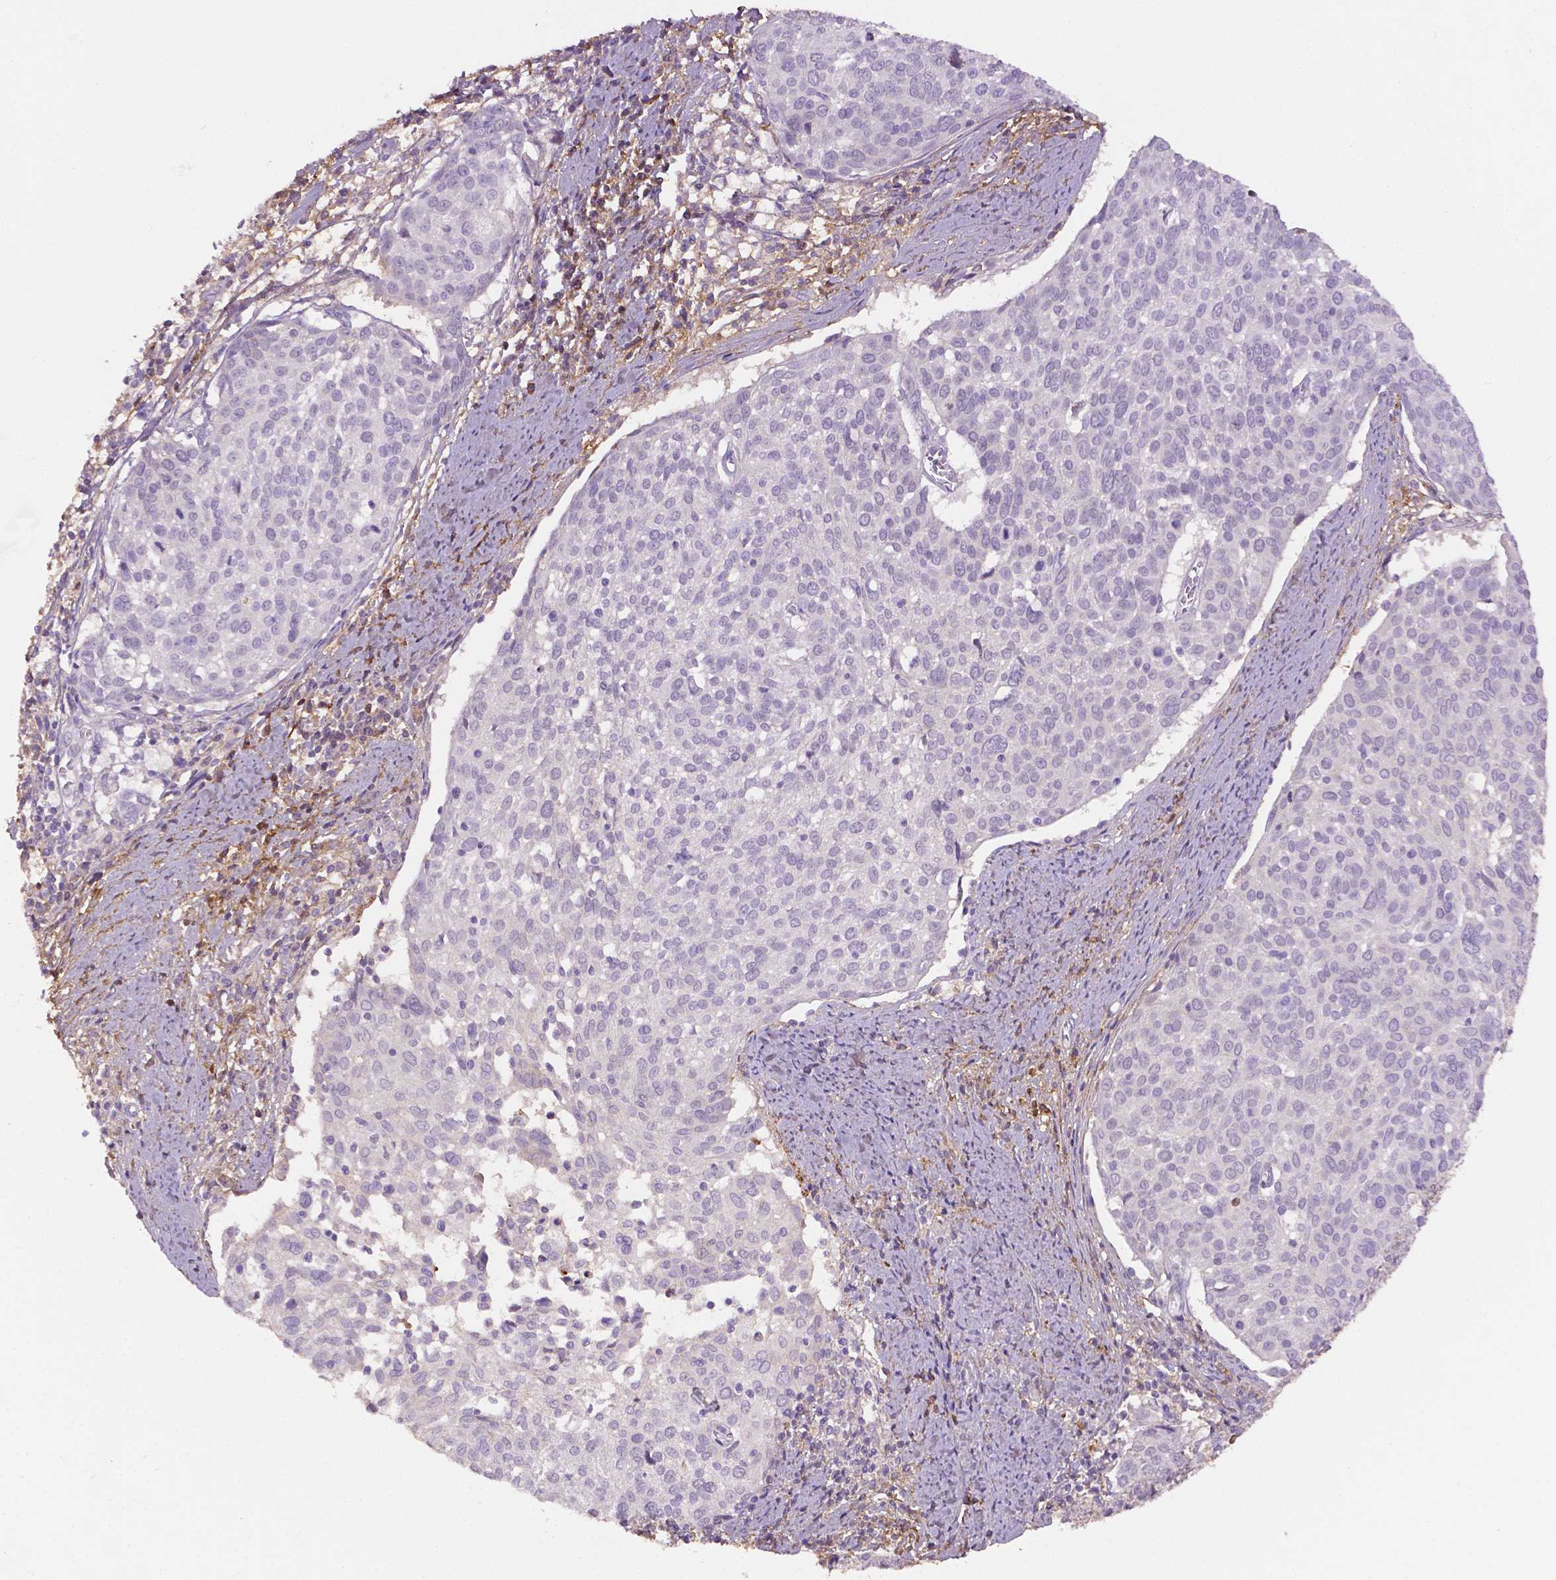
{"staining": {"intensity": "negative", "quantity": "none", "location": "none"}, "tissue": "cervical cancer", "cell_type": "Tumor cells", "image_type": "cancer", "snomed": [{"axis": "morphology", "description": "Squamous cell carcinoma, NOS"}, {"axis": "topography", "description": "Cervix"}], "caption": "Human cervical cancer stained for a protein using IHC exhibits no positivity in tumor cells.", "gene": "FBLN1", "patient": {"sex": "female", "age": 39}}